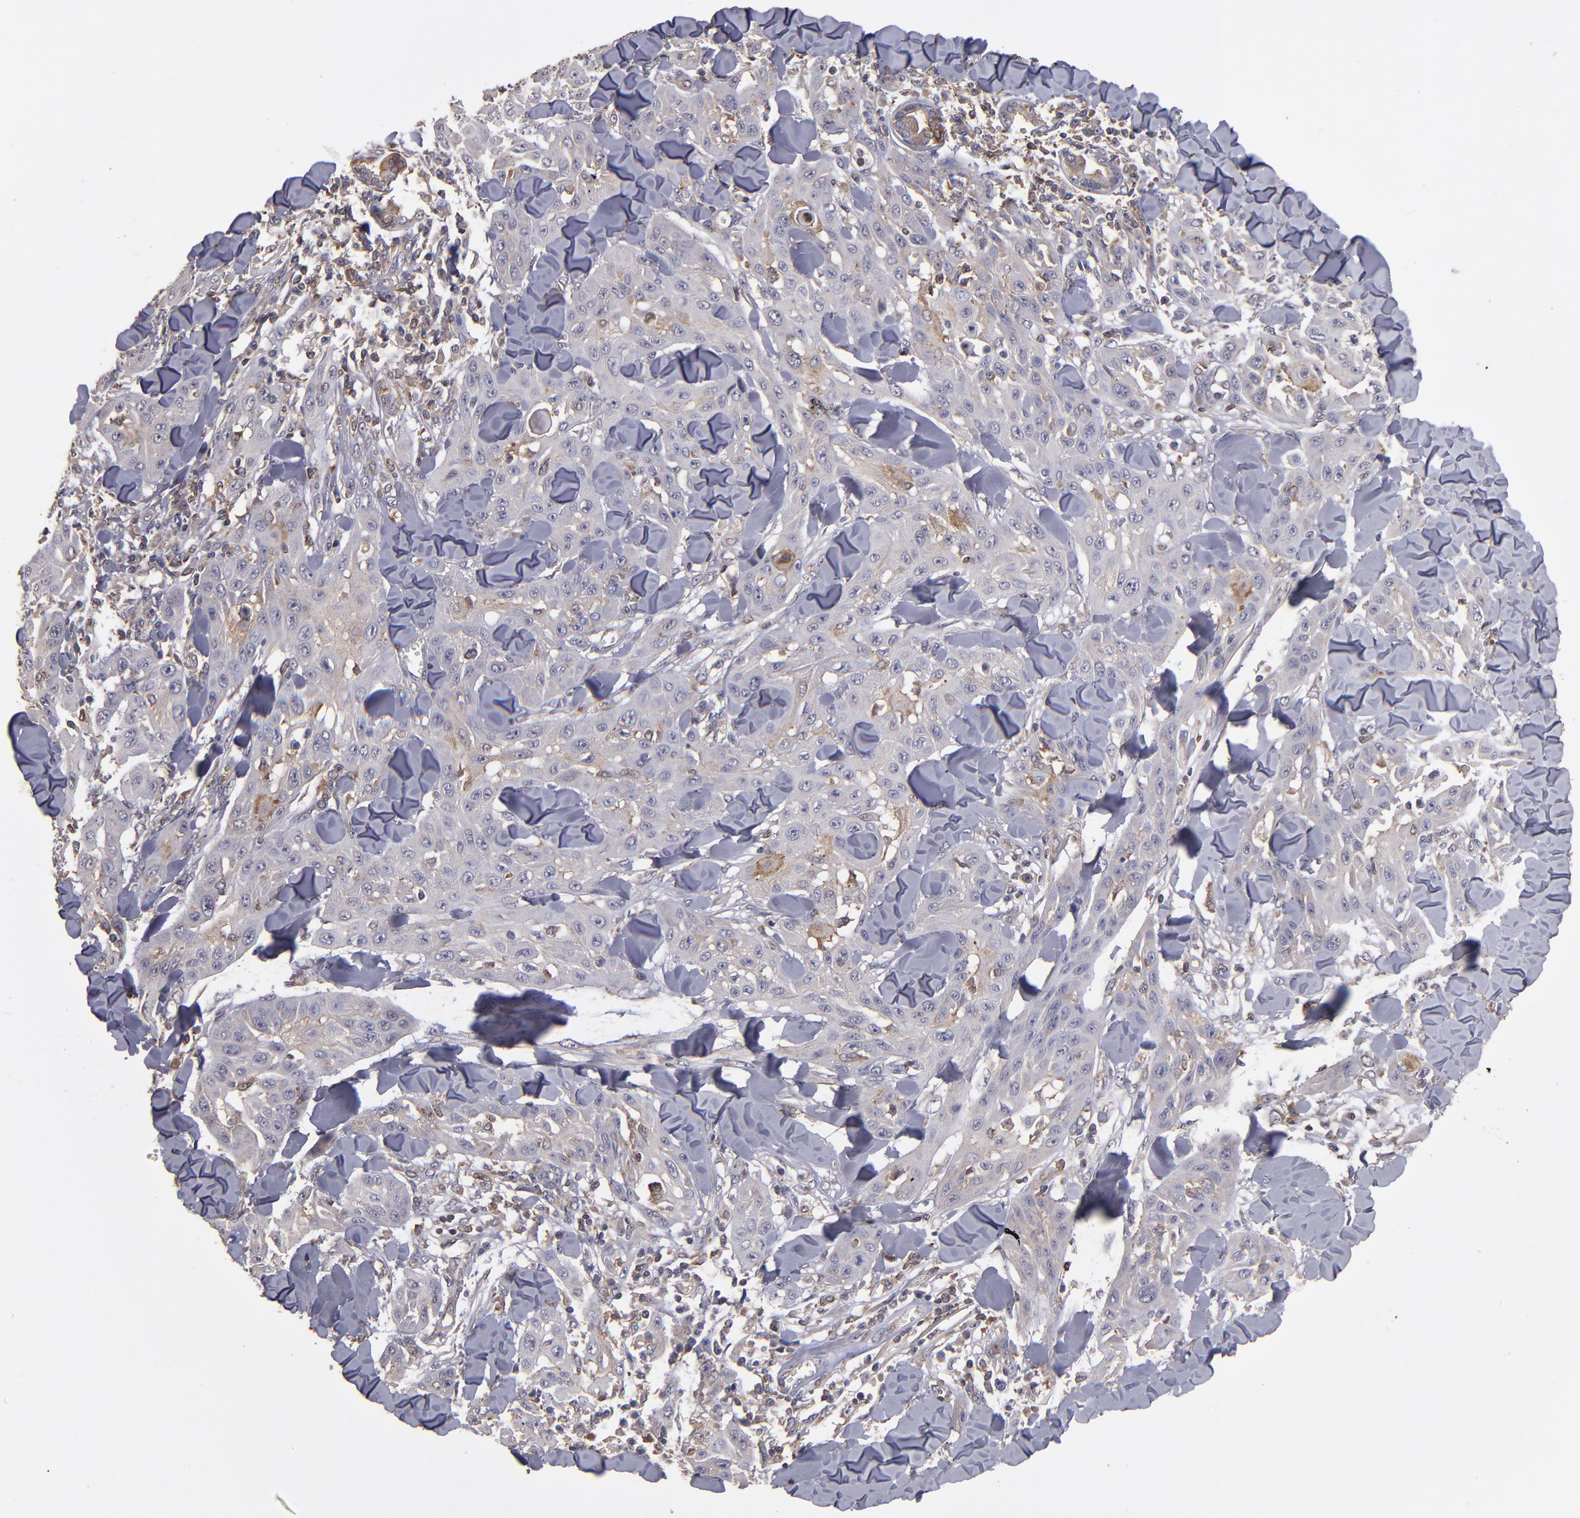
{"staining": {"intensity": "moderate", "quantity": "25%-75%", "location": "cytoplasmic/membranous"}, "tissue": "skin cancer", "cell_type": "Tumor cells", "image_type": "cancer", "snomed": [{"axis": "morphology", "description": "Squamous cell carcinoma, NOS"}, {"axis": "topography", "description": "Skin"}], "caption": "This is a photomicrograph of immunohistochemistry staining of skin cancer (squamous cell carcinoma), which shows moderate expression in the cytoplasmic/membranous of tumor cells.", "gene": "NF2", "patient": {"sex": "male", "age": 24}}